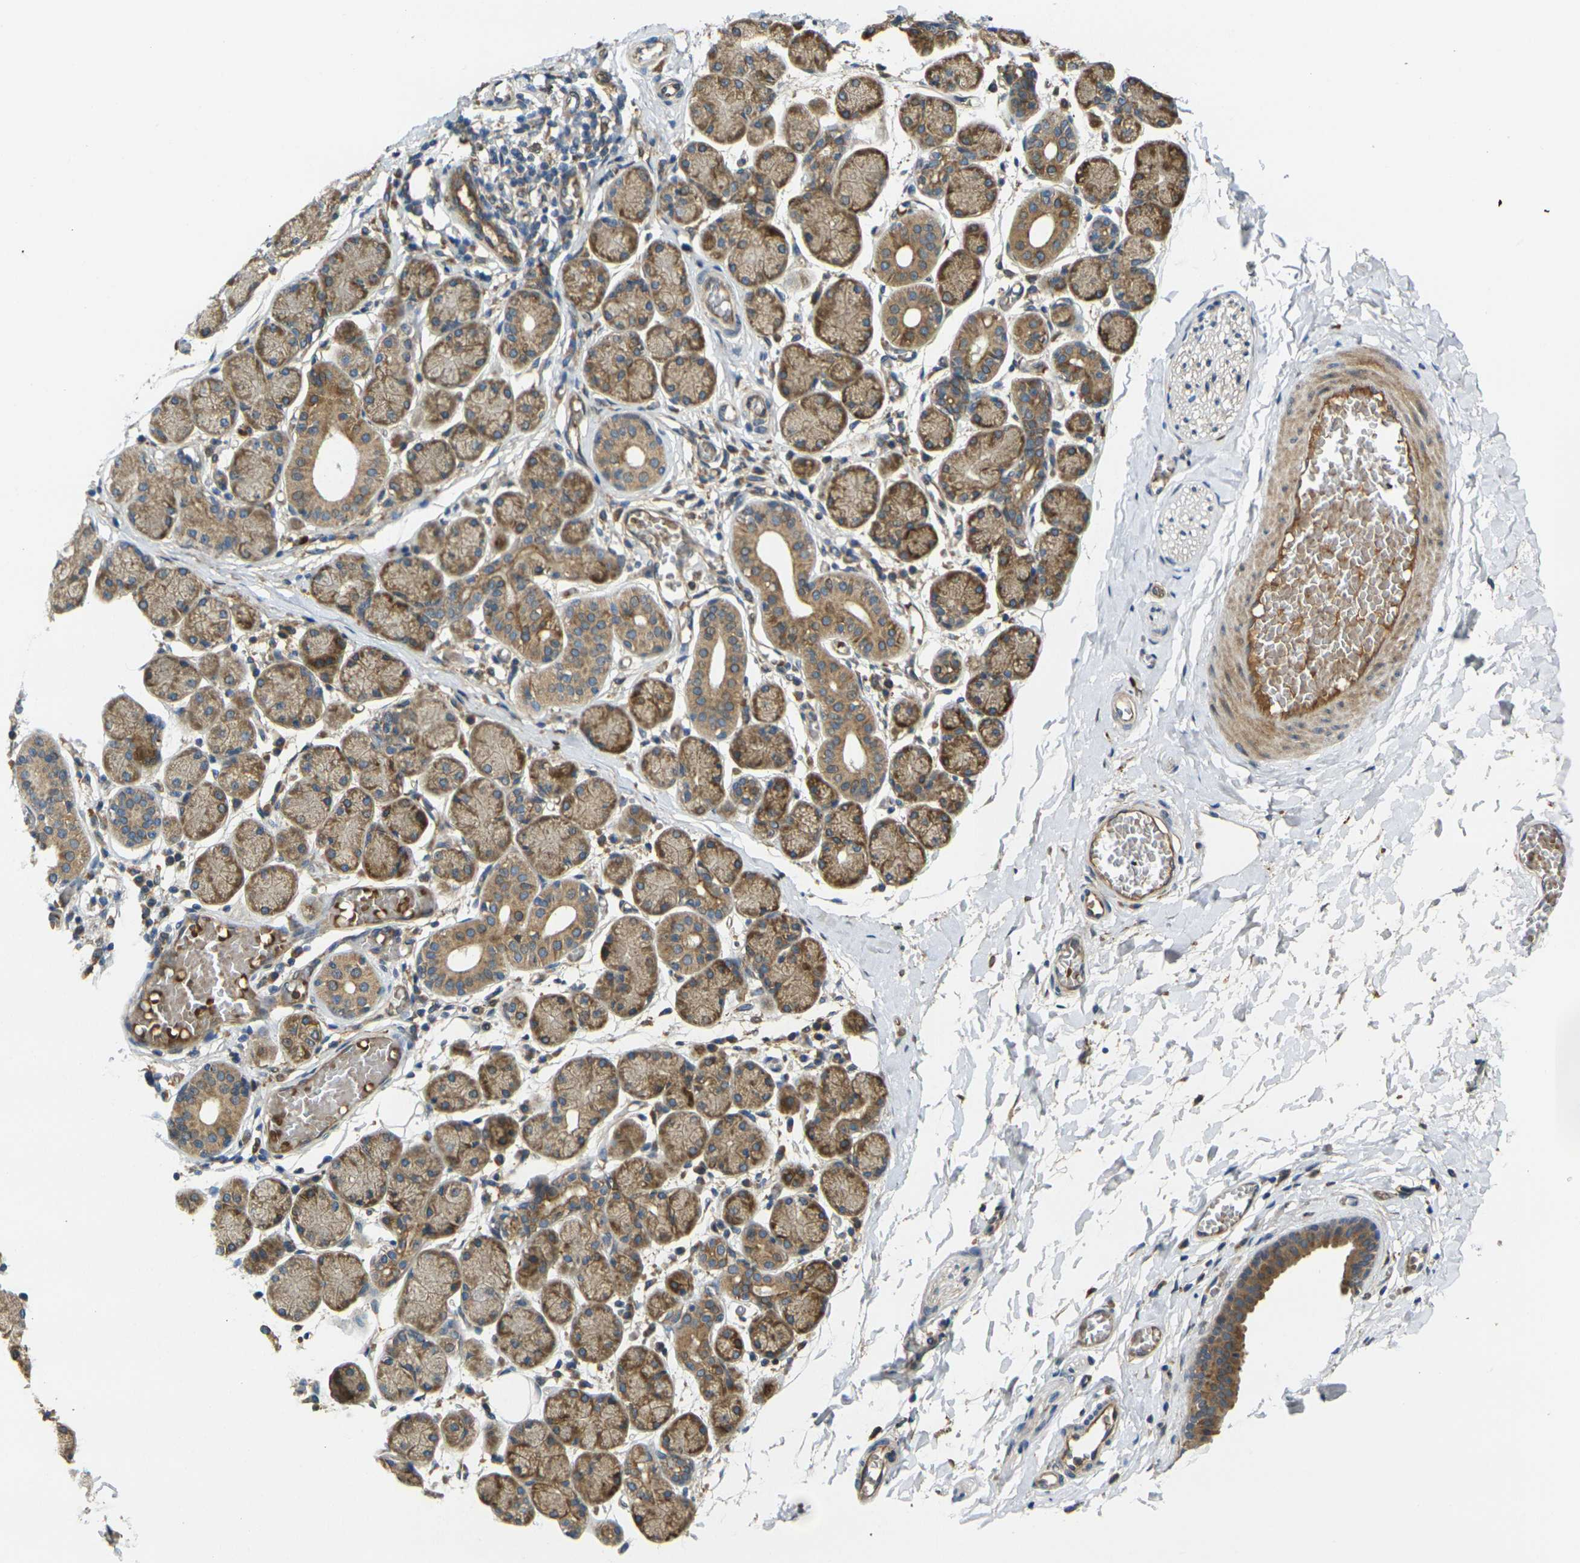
{"staining": {"intensity": "moderate", "quantity": ">75%", "location": "cytoplasmic/membranous"}, "tissue": "salivary gland", "cell_type": "Glandular cells", "image_type": "normal", "snomed": [{"axis": "morphology", "description": "Normal tissue, NOS"}, {"axis": "topography", "description": "Salivary gland"}], "caption": "The histopathology image exhibits immunohistochemical staining of benign salivary gland. There is moderate cytoplasmic/membranous positivity is appreciated in about >75% of glandular cells.", "gene": "FZD1", "patient": {"sex": "female", "age": 24}}